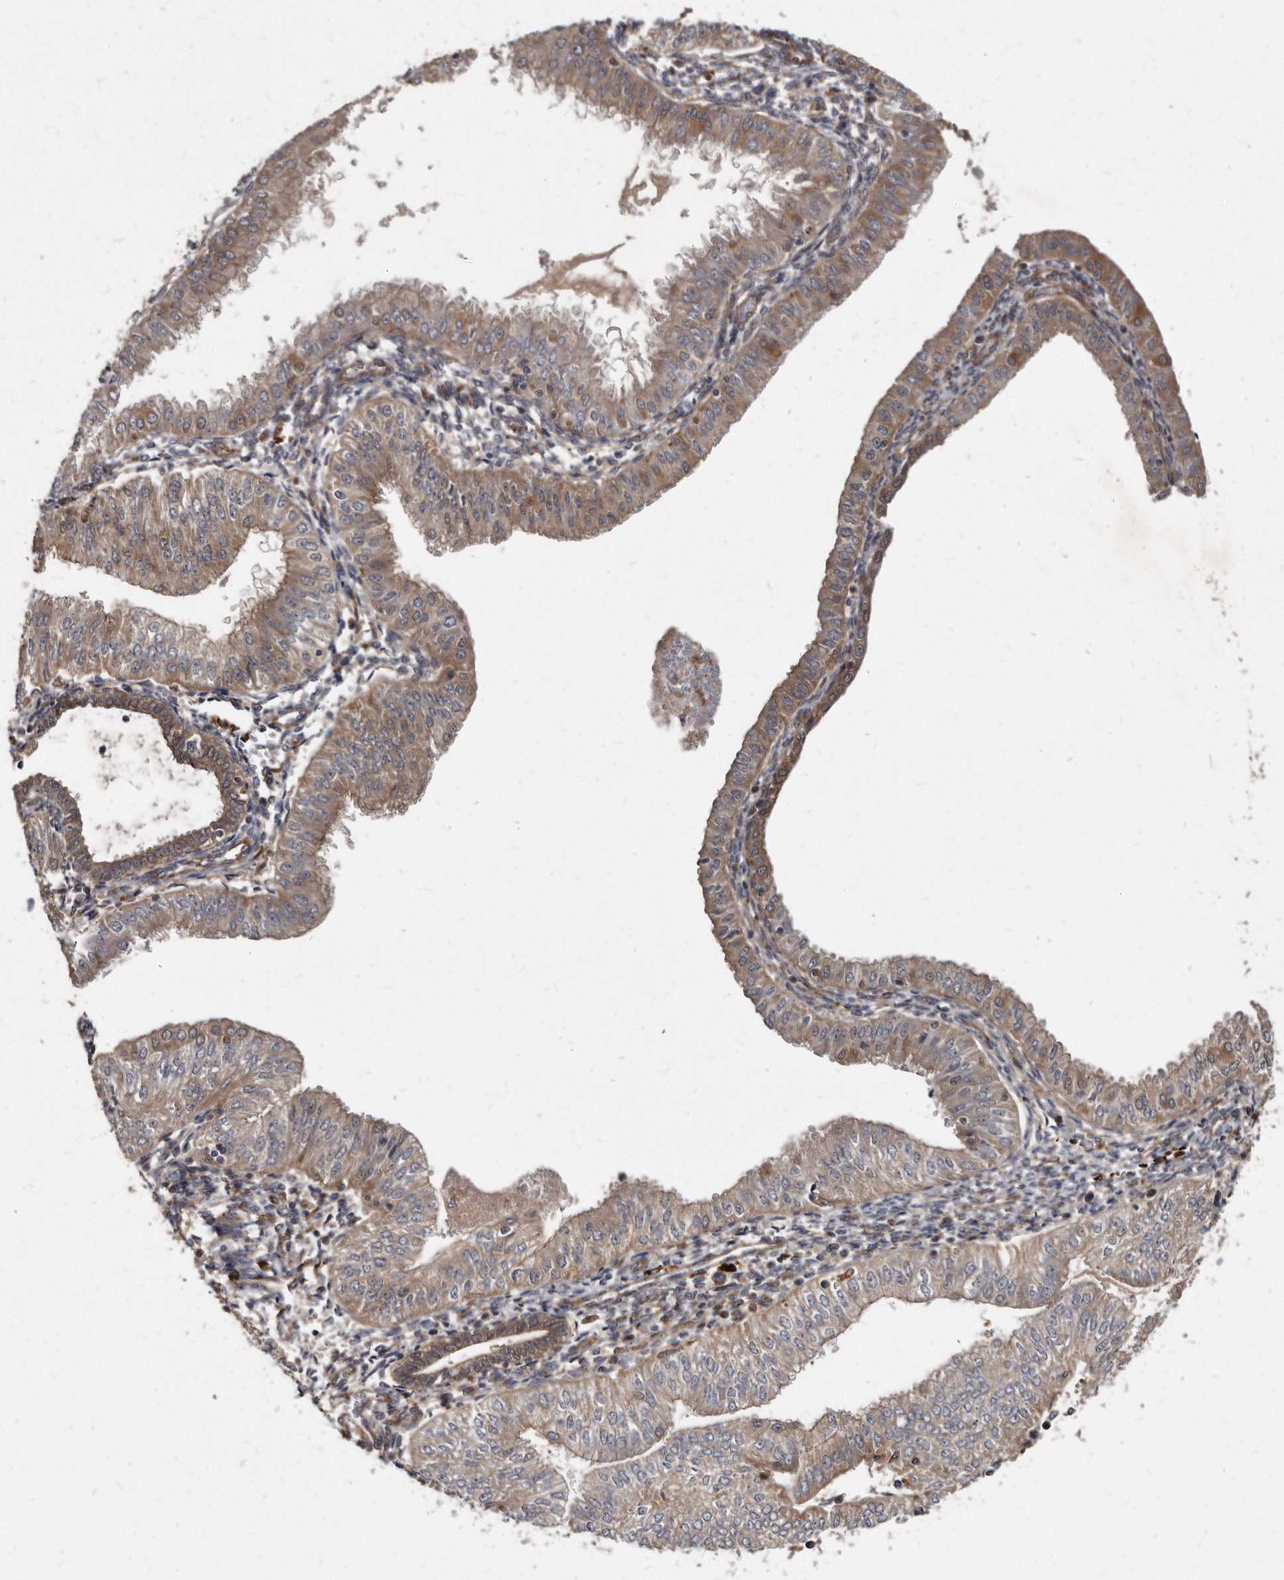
{"staining": {"intensity": "weak", "quantity": ">75%", "location": "cytoplasmic/membranous"}, "tissue": "endometrial cancer", "cell_type": "Tumor cells", "image_type": "cancer", "snomed": [{"axis": "morphology", "description": "Normal tissue, NOS"}, {"axis": "morphology", "description": "Adenocarcinoma, NOS"}, {"axis": "topography", "description": "Endometrium"}], "caption": "Brown immunohistochemical staining in endometrial cancer (adenocarcinoma) shows weak cytoplasmic/membranous staining in about >75% of tumor cells.", "gene": "KCTD20", "patient": {"sex": "female", "age": 53}}